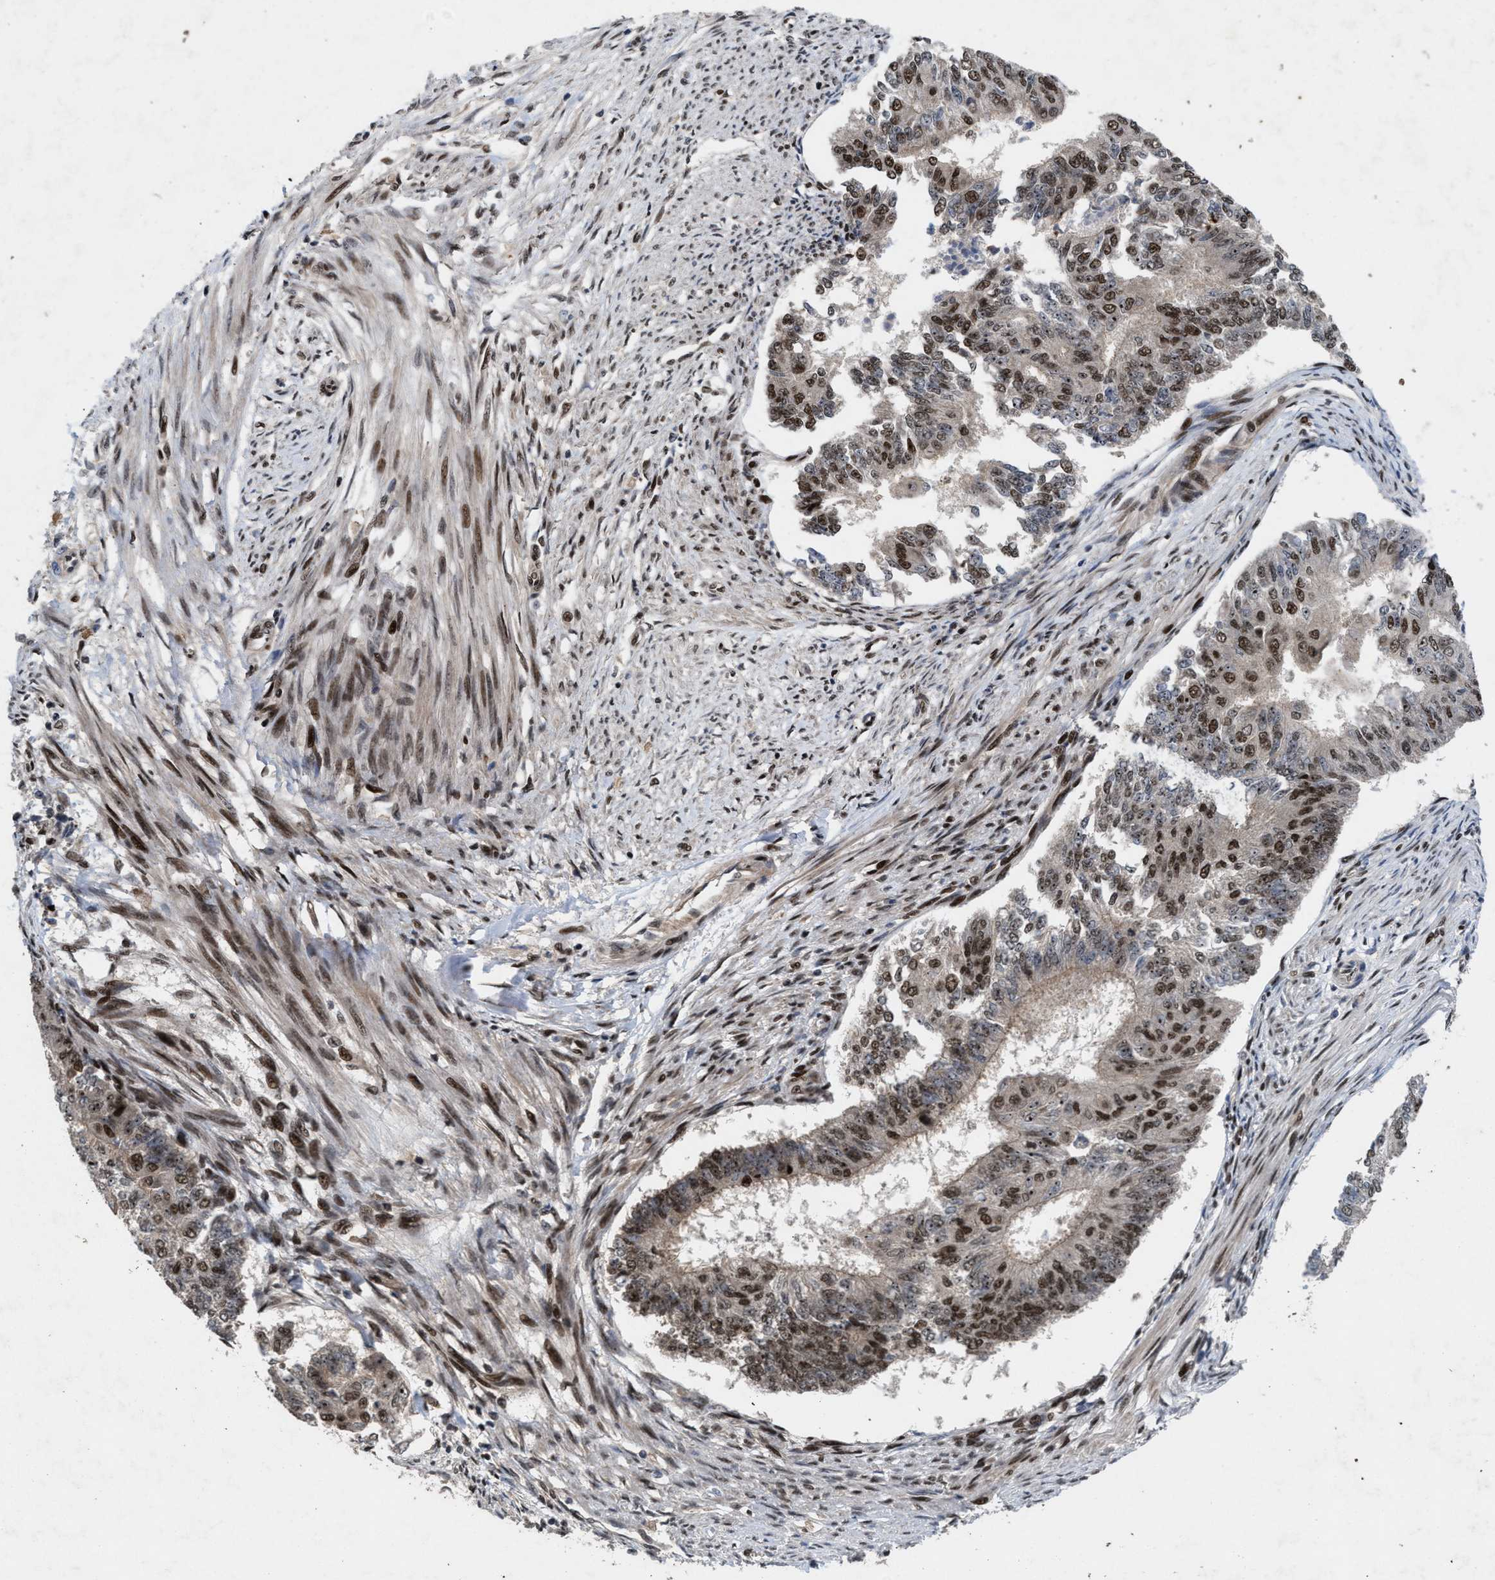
{"staining": {"intensity": "moderate", "quantity": "25%-75%", "location": "nuclear"}, "tissue": "endometrial cancer", "cell_type": "Tumor cells", "image_type": "cancer", "snomed": [{"axis": "morphology", "description": "Adenocarcinoma, NOS"}, {"axis": "topography", "description": "Endometrium"}], "caption": "Endometrial cancer stained for a protein (brown) displays moderate nuclear positive positivity in about 25%-75% of tumor cells.", "gene": "WIZ", "patient": {"sex": "female", "age": 32}}